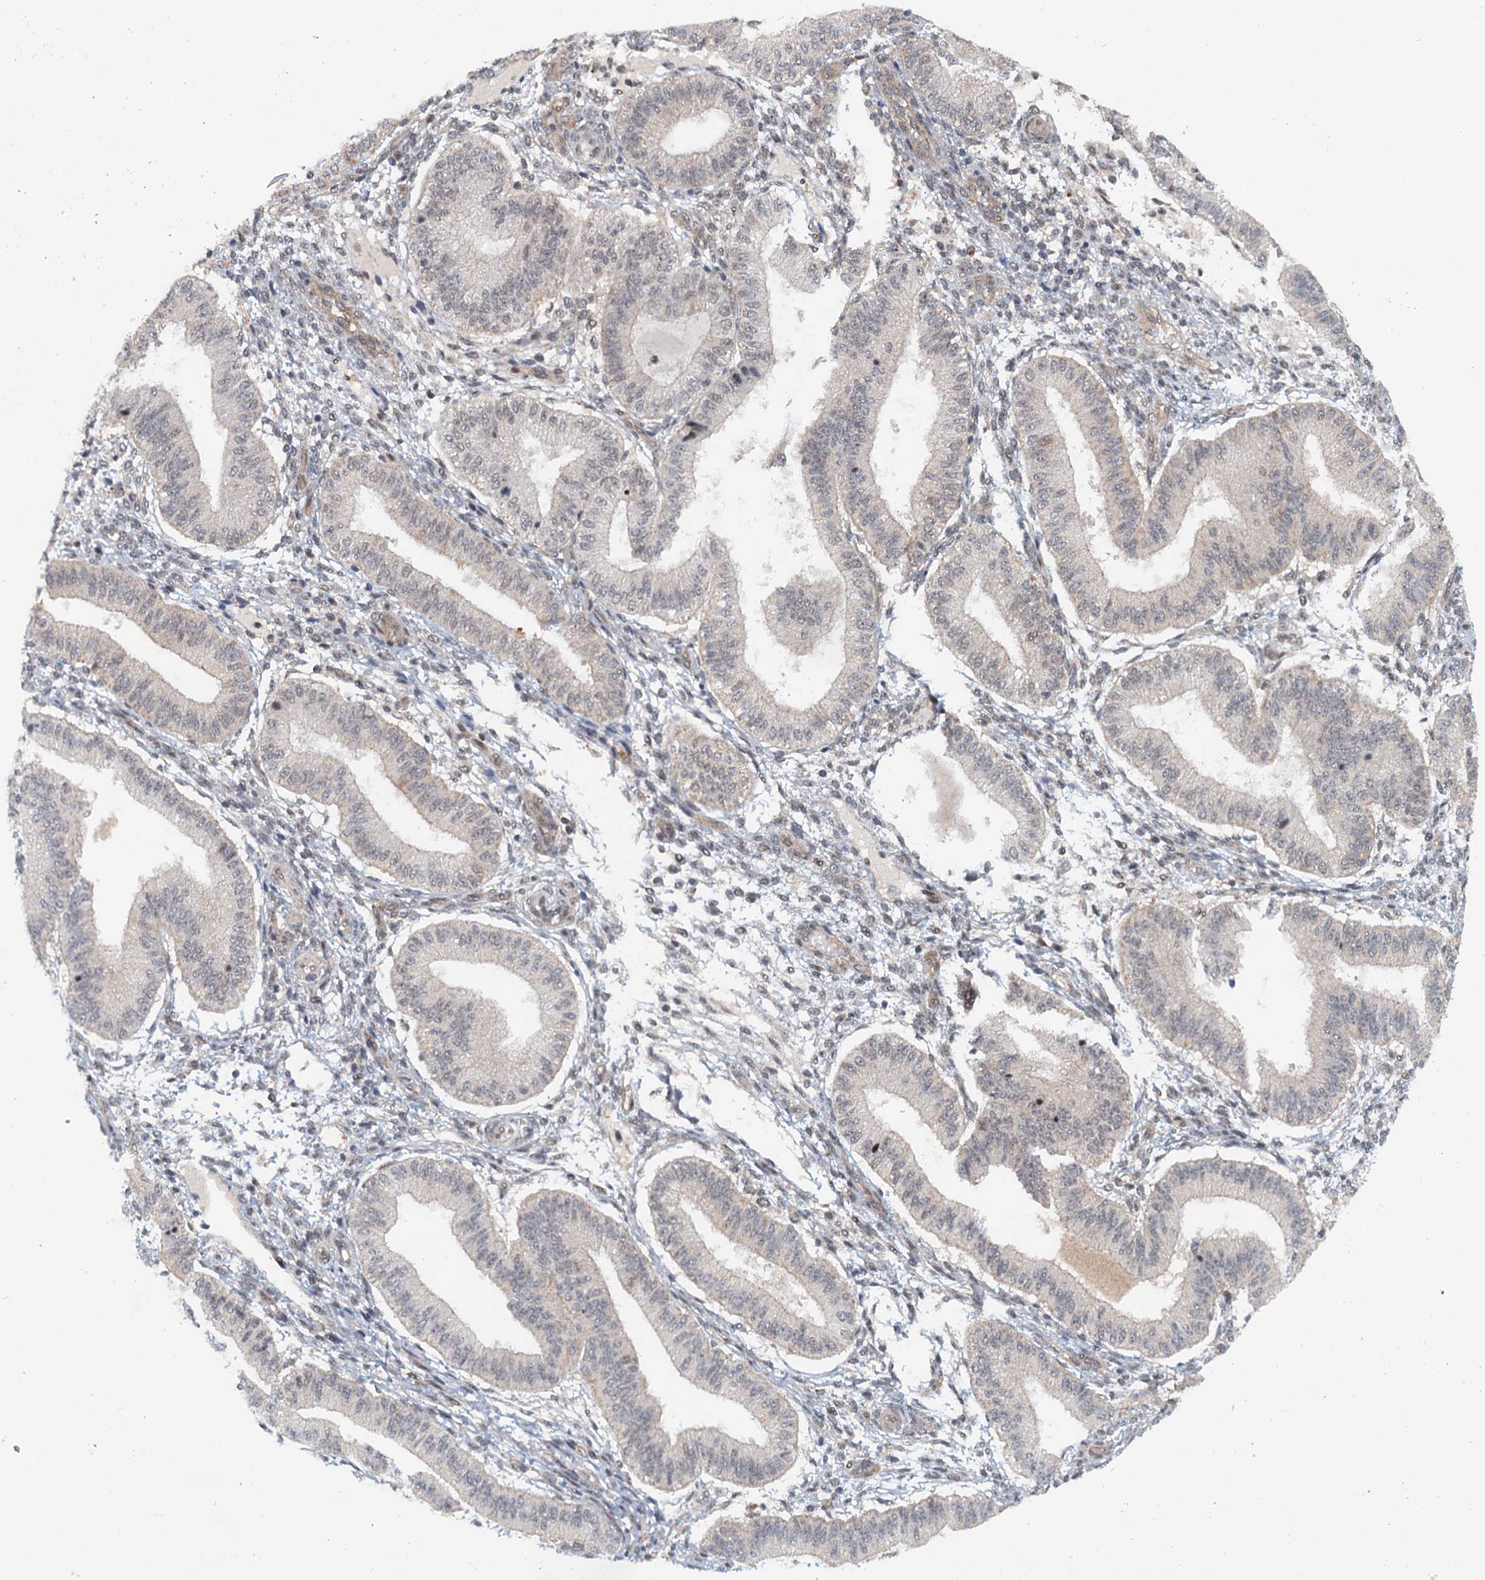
{"staining": {"intensity": "weak", "quantity": "<25%", "location": "nuclear"}, "tissue": "endometrium", "cell_type": "Cells in endometrial stroma", "image_type": "normal", "snomed": [{"axis": "morphology", "description": "Normal tissue, NOS"}, {"axis": "topography", "description": "Endometrium"}], "caption": "High power microscopy image of an immunohistochemistry micrograph of unremarkable endometrium, revealing no significant positivity in cells in endometrial stroma.", "gene": "TAS2R42", "patient": {"sex": "female", "age": 39}}